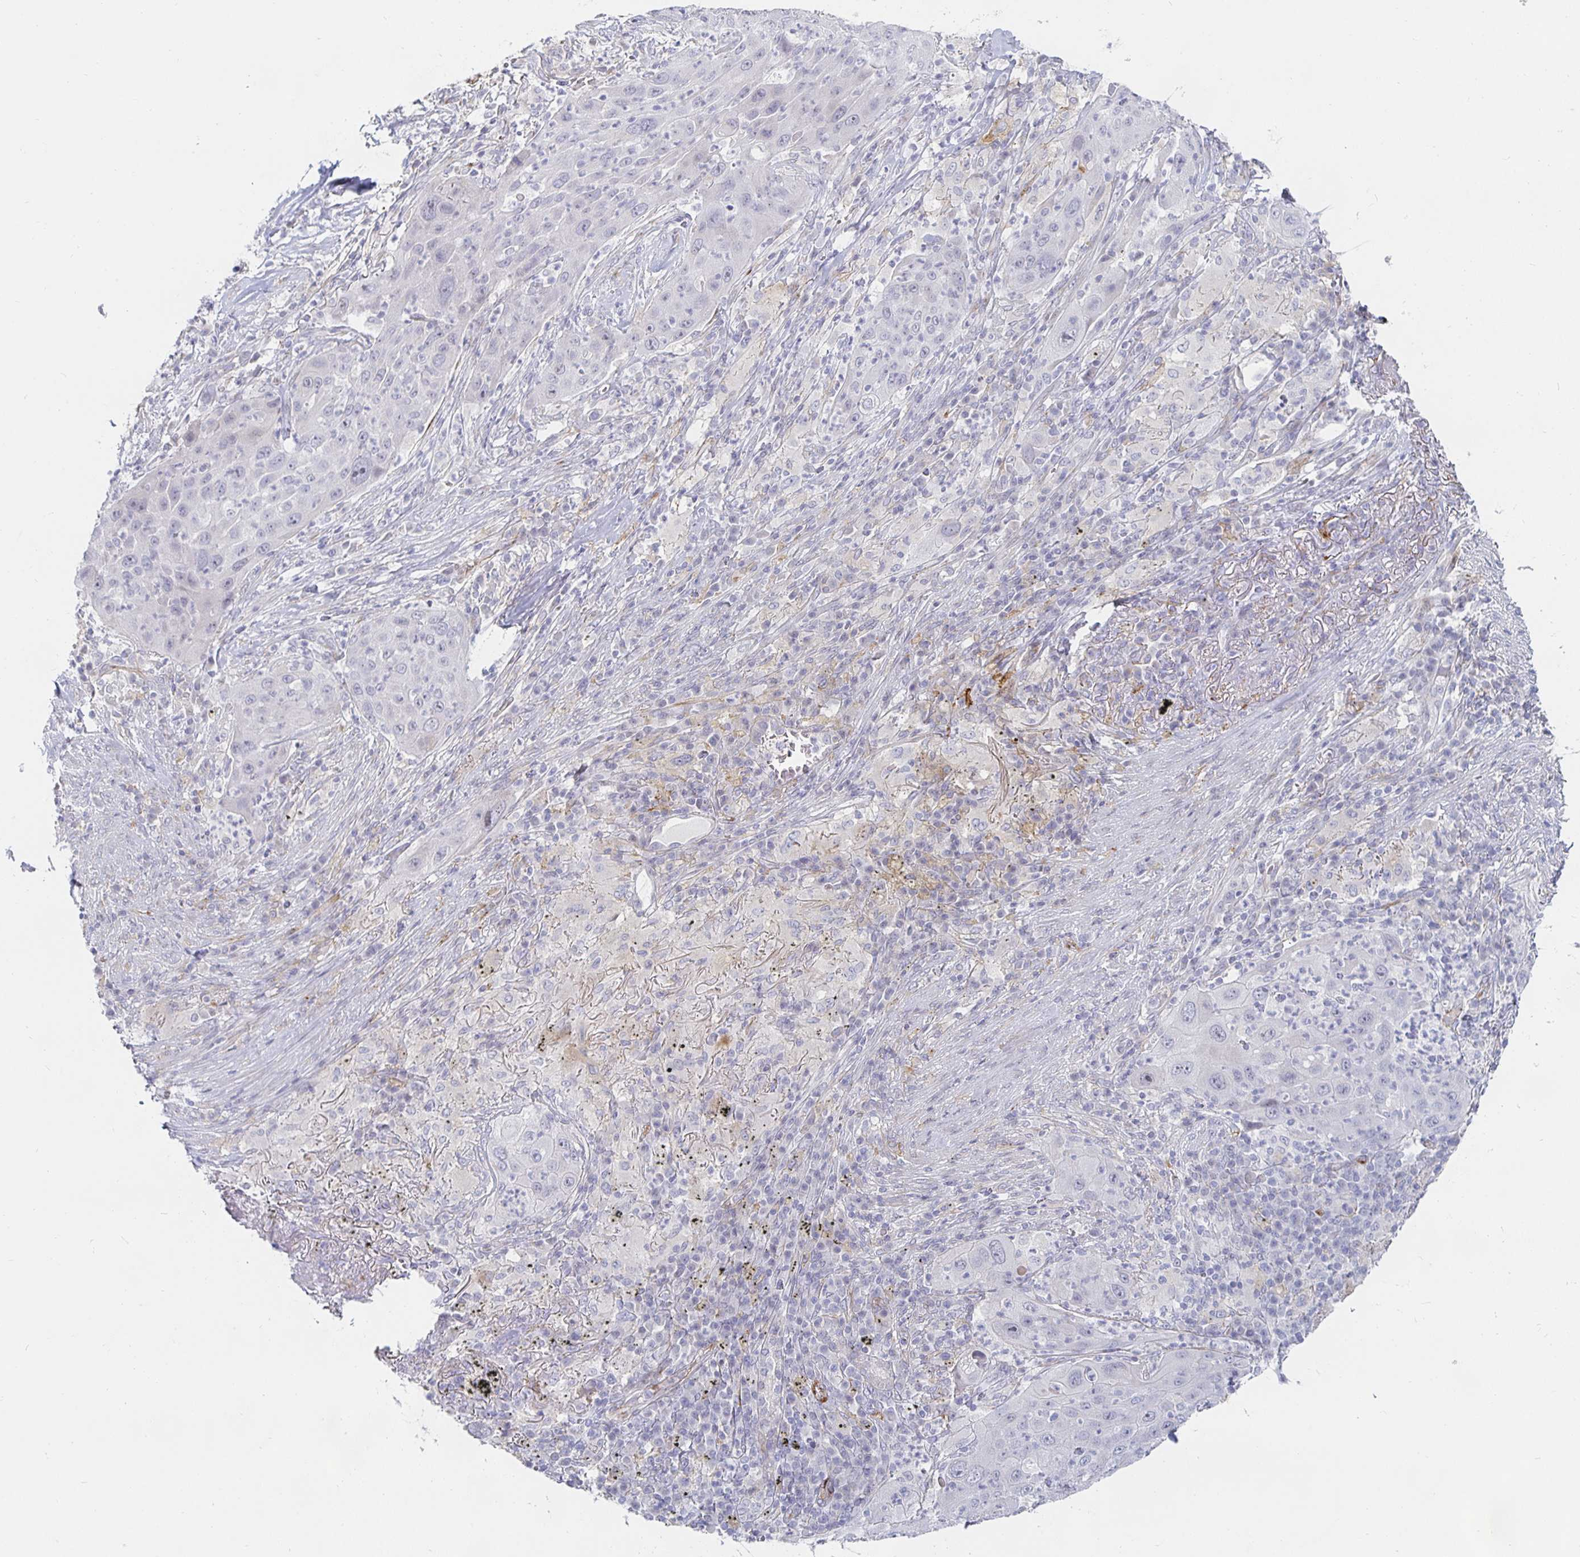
{"staining": {"intensity": "negative", "quantity": "none", "location": "none"}, "tissue": "lung cancer", "cell_type": "Tumor cells", "image_type": "cancer", "snomed": [{"axis": "morphology", "description": "Squamous cell carcinoma, NOS"}, {"axis": "topography", "description": "Lung"}], "caption": "Immunohistochemical staining of lung cancer (squamous cell carcinoma) exhibits no significant staining in tumor cells.", "gene": "S100G", "patient": {"sex": "female", "age": 59}}